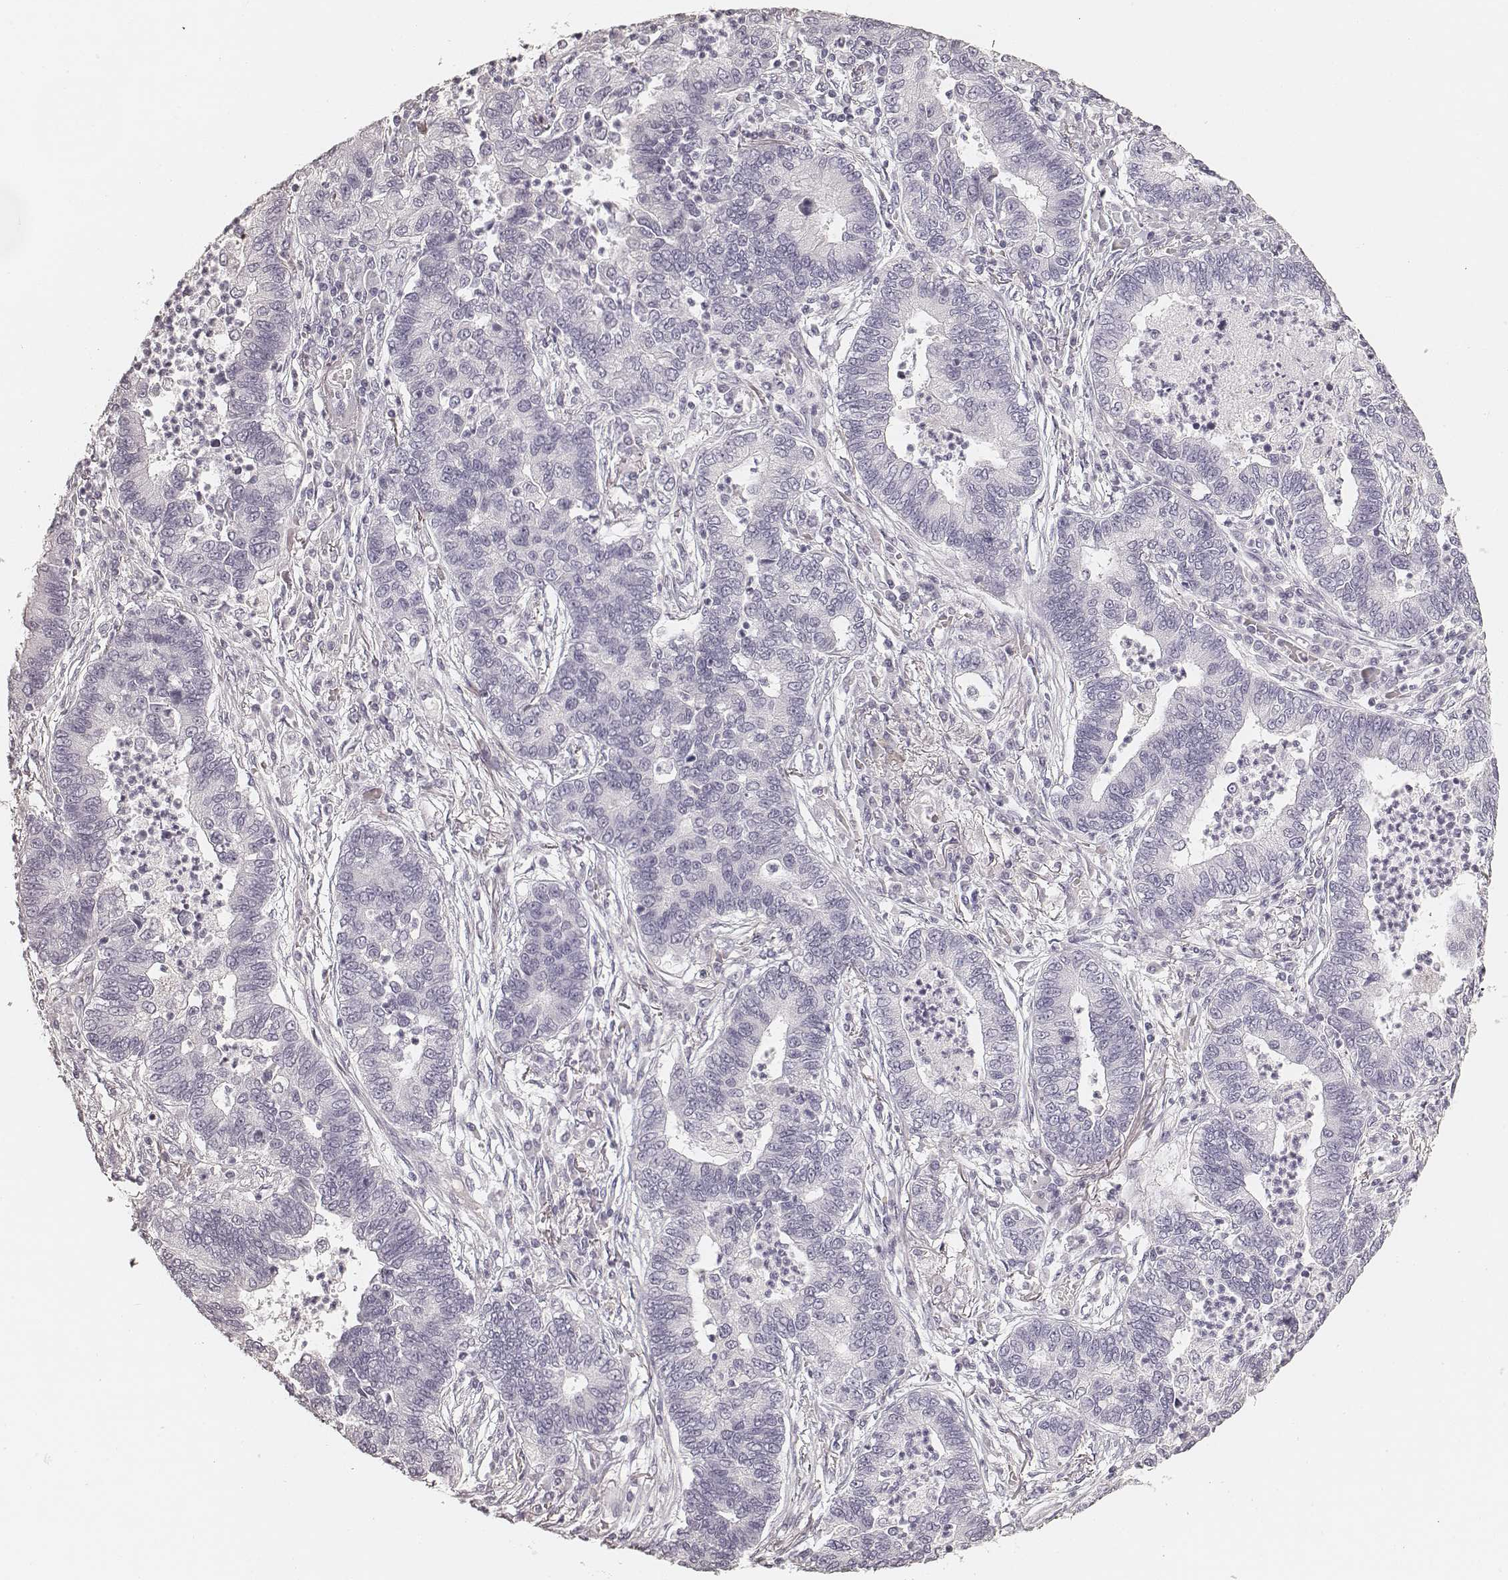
{"staining": {"intensity": "negative", "quantity": "none", "location": "none"}, "tissue": "lung cancer", "cell_type": "Tumor cells", "image_type": "cancer", "snomed": [{"axis": "morphology", "description": "Adenocarcinoma, NOS"}, {"axis": "topography", "description": "Lung"}], "caption": "Tumor cells are negative for protein expression in human adenocarcinoma (lung). (Immunohistochemistry, brightfield microscopy, high magnification).", "gene": "HNF4G", "patient": {"sex": "female", "age": 57}}